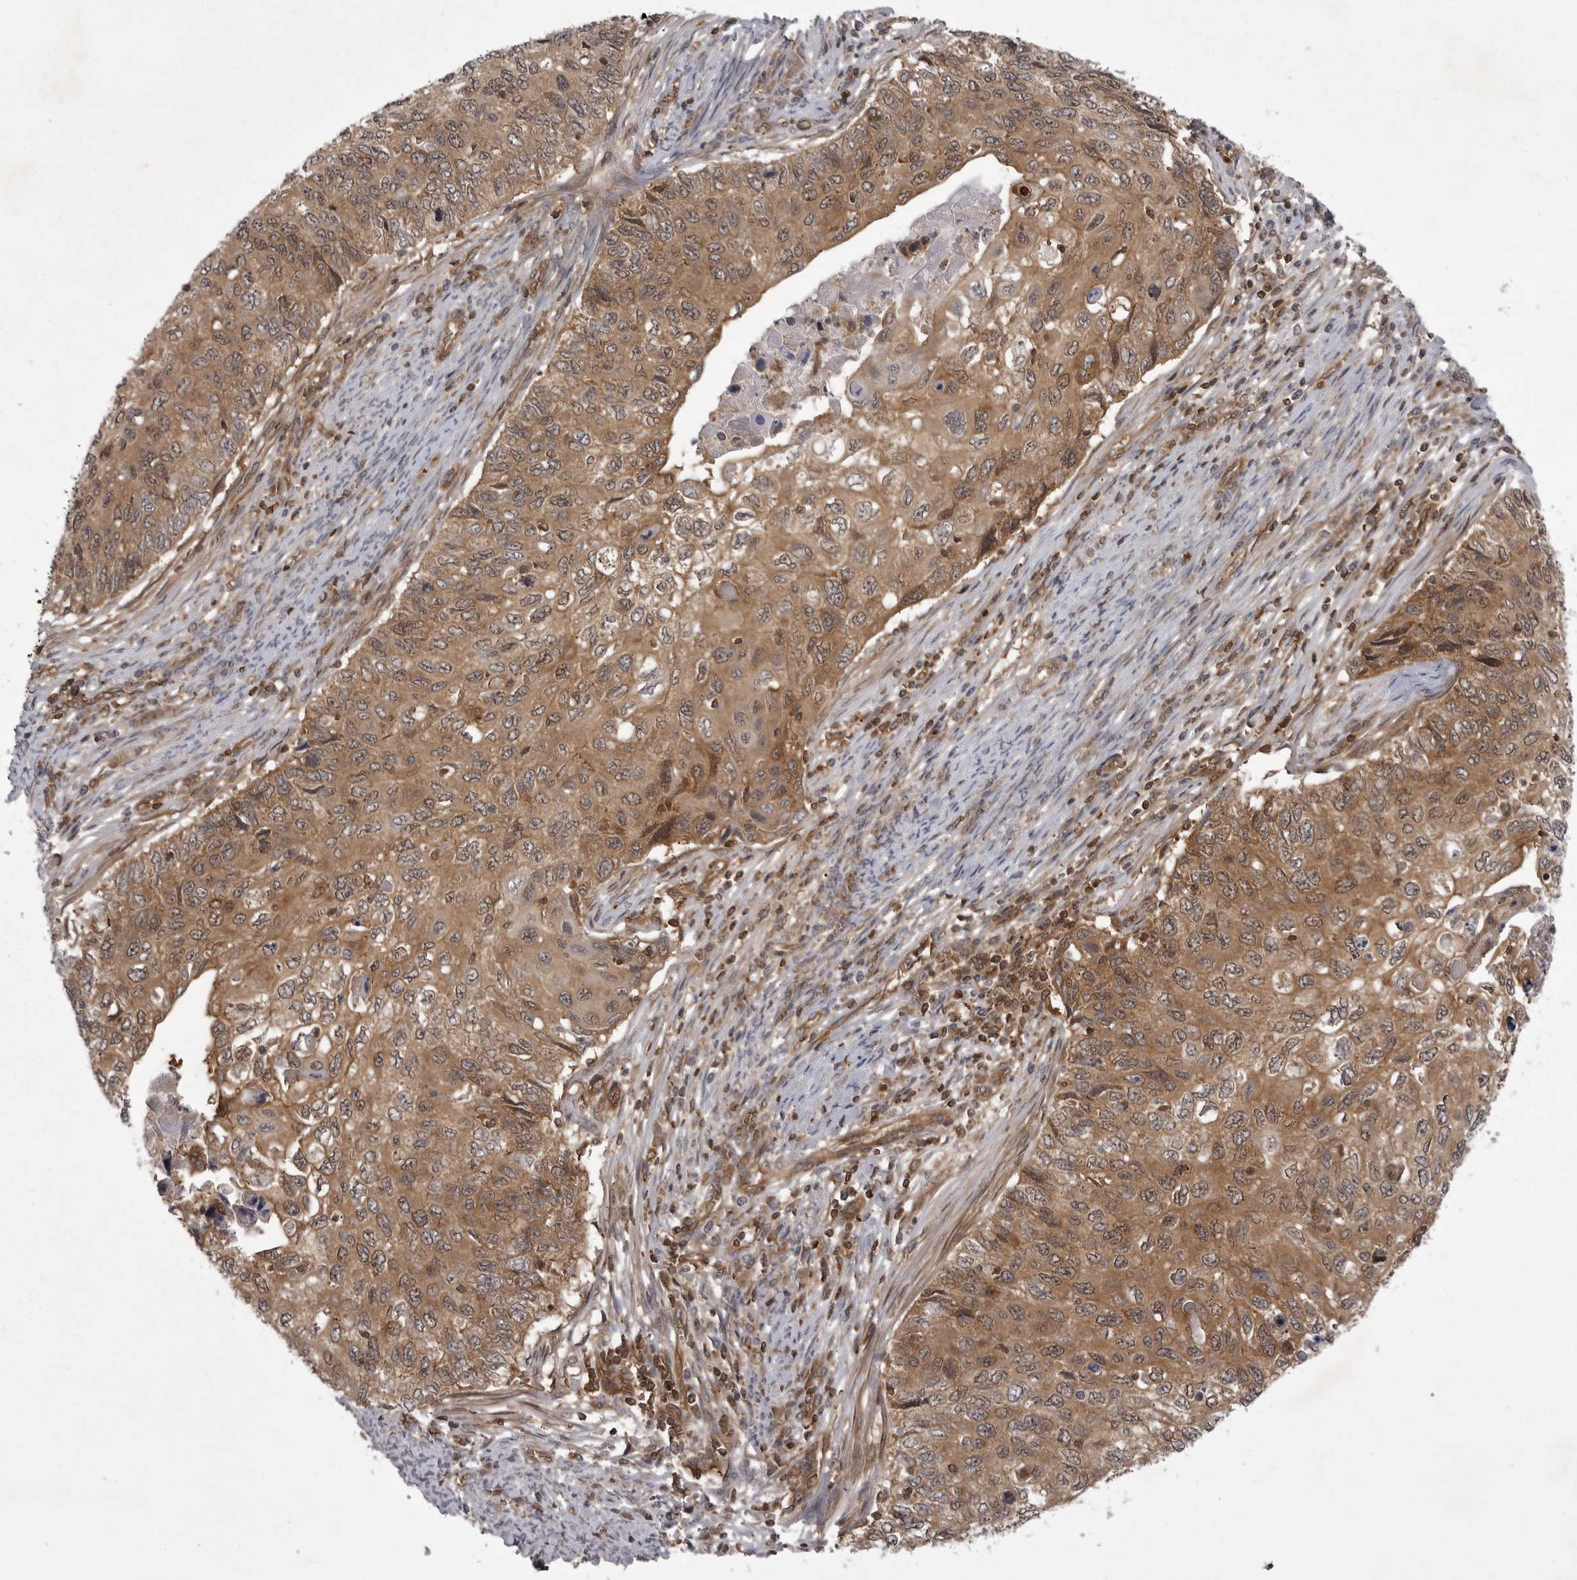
{"staining": {"intensity": "moderate", "quantity": ">75%", "location": "cytoplasmic/membranous"}, "tissue": "cervical cancer", "cell_type": "Tumor cells", "image_type": "cancer", "snomed": [{"axis": "morphology", "description": "Squamous cell carcinoma, NOS"}, {"axis": "topography", "description": "Cervix"}], "caption": "Protein analysis of cervical cancer tissue demonstrates moderate cytoplasmic/membranous positivity in approximately >75% of tumor cells.", "gene": "STK24", "patient": {"sex": "female", "age": 70}}